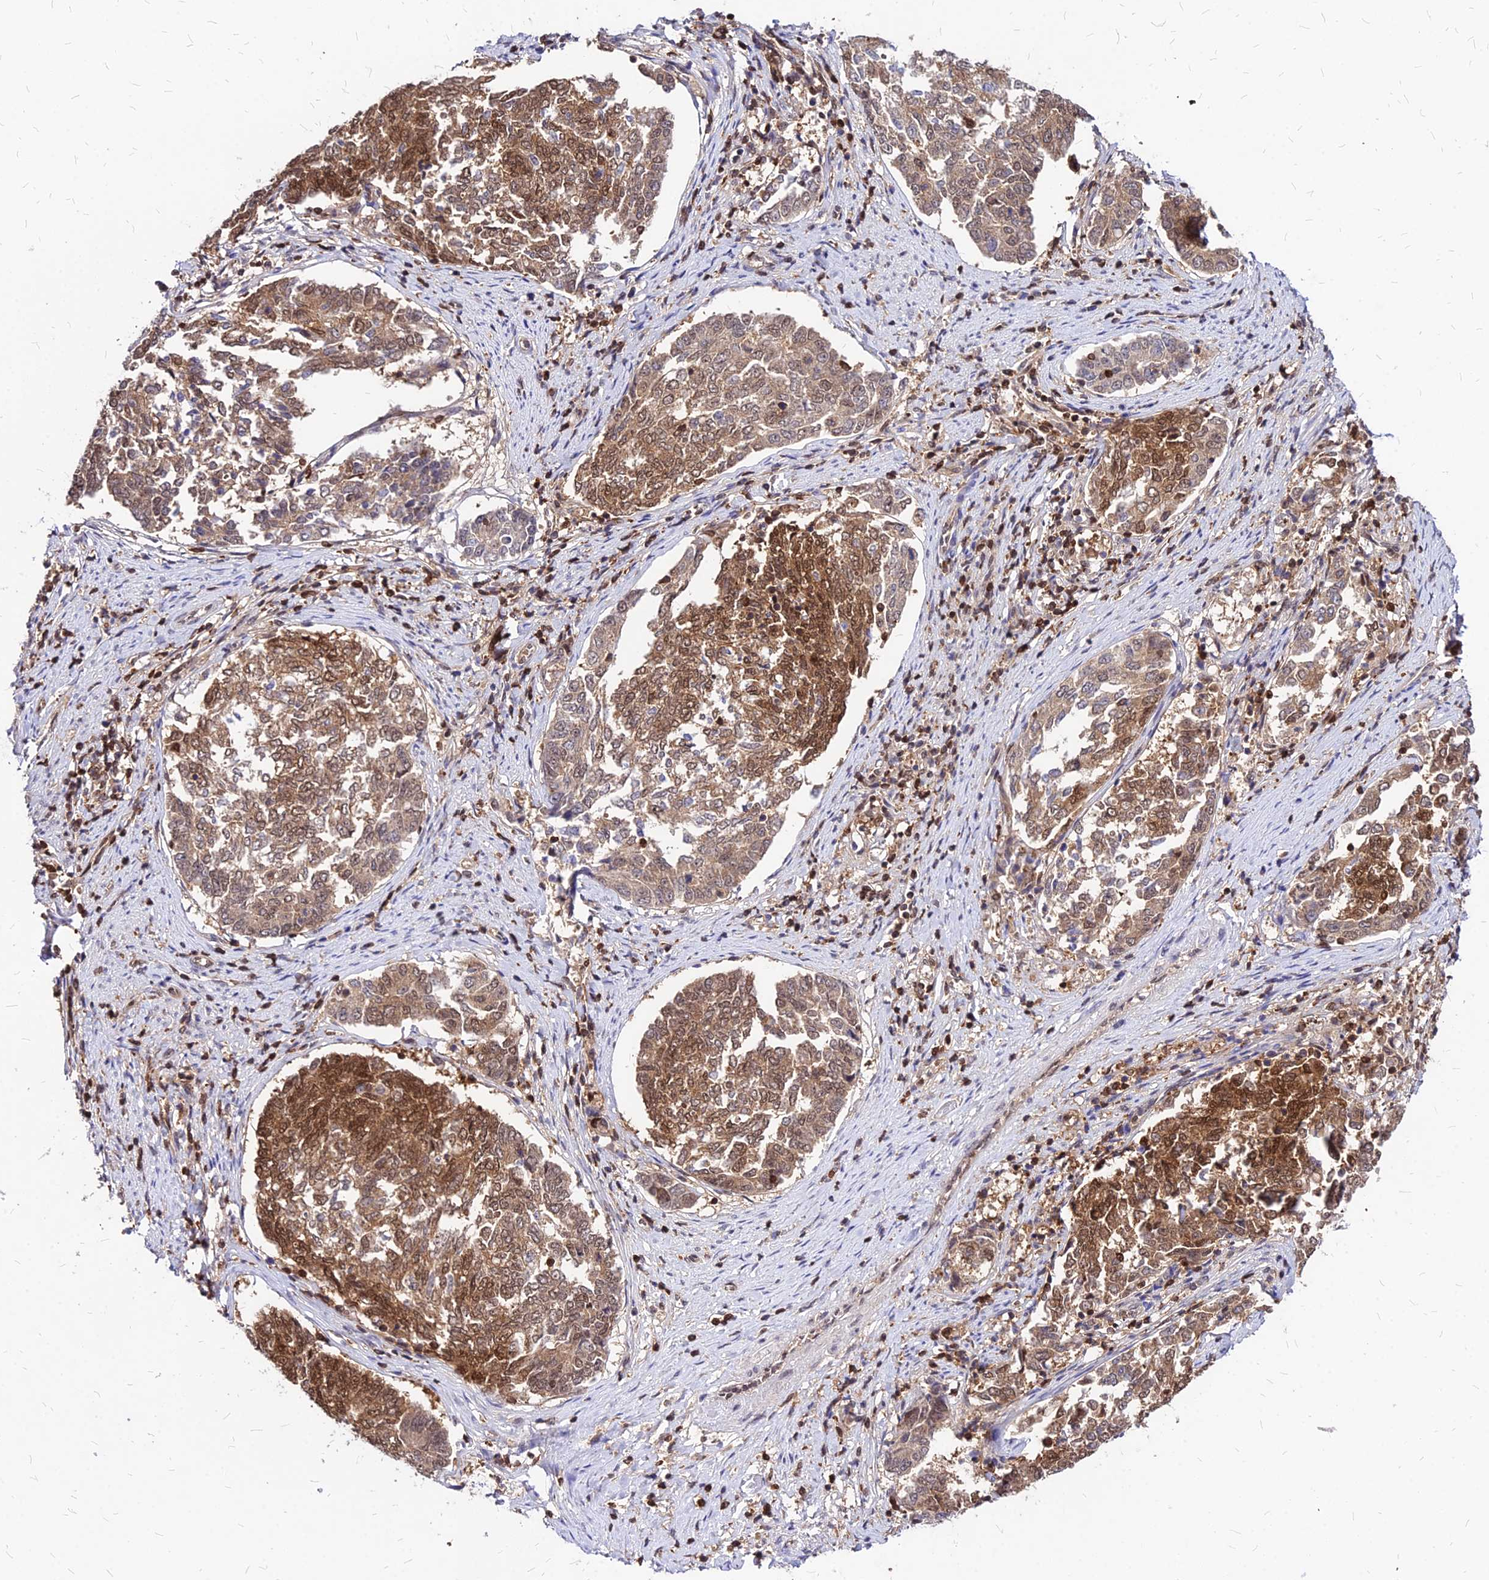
{"staining": {"intensity": "moderate", "quantity": ">75%", "location": "cytoplasmic/membranous,nuclear"}, "tissue": "endometrial cancer", "cell_type": "Tumor cells", "image_type": "cancer", "snomed": [{"axis": "morphology", "description": "Adenocarcinoma, NOS"}, {"axis": "topography", "description": "Endometrium"}], "caption": "Immunohistochemical staining of human endometrial cancer (adenocarcinoma) reveals medium levels of moderate cytoplasmic/membranous and nuclear expression in approximately >75% of tumor cells. (DAB (3,3'-diaminobenzidine) = brown stain, brightfield microscopy at high magnification).", "gene": "PAXX", "patient": {"sex": "female", "age": 80}}